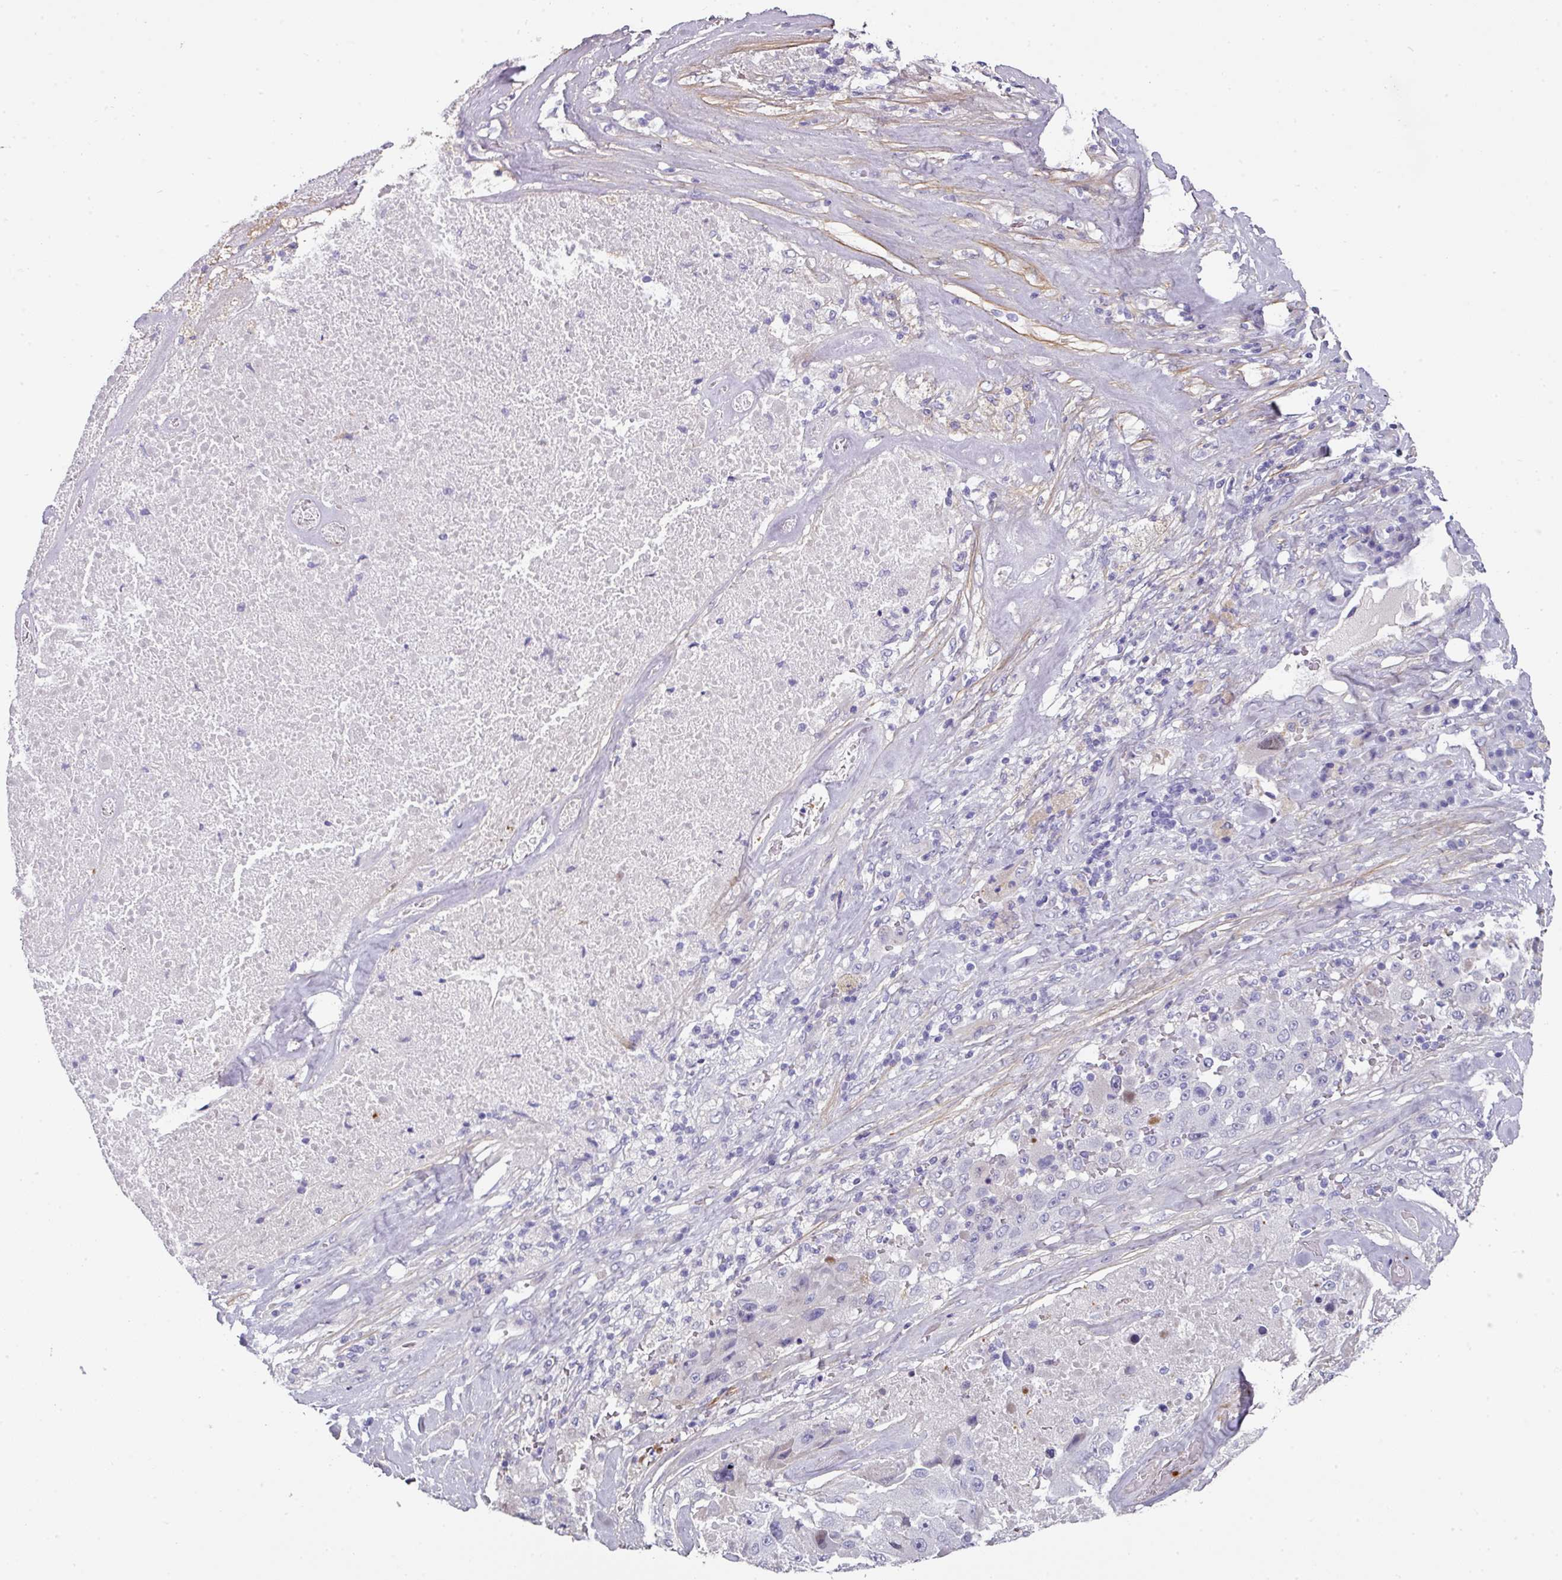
{"staining": {"intensity": "negative", "quantity": "none", "location": "none"}, "tissue": "melanoma", "cell_type": "Tumor cells", "image_type": "cancer", "snomed": [{"axis": "morphology", "description": "Malignant melanoma, Metastatic site"}, {"axis": "topography", "description": "Lymph node"}], "caption": "A micrograph of human malignant melanoma (metastatic site) is negative for staining in tumor cells. (DAB IHC, high magnification).", "gene": "ANKRD29", "patient": {"sex": "male", "age": 62}}